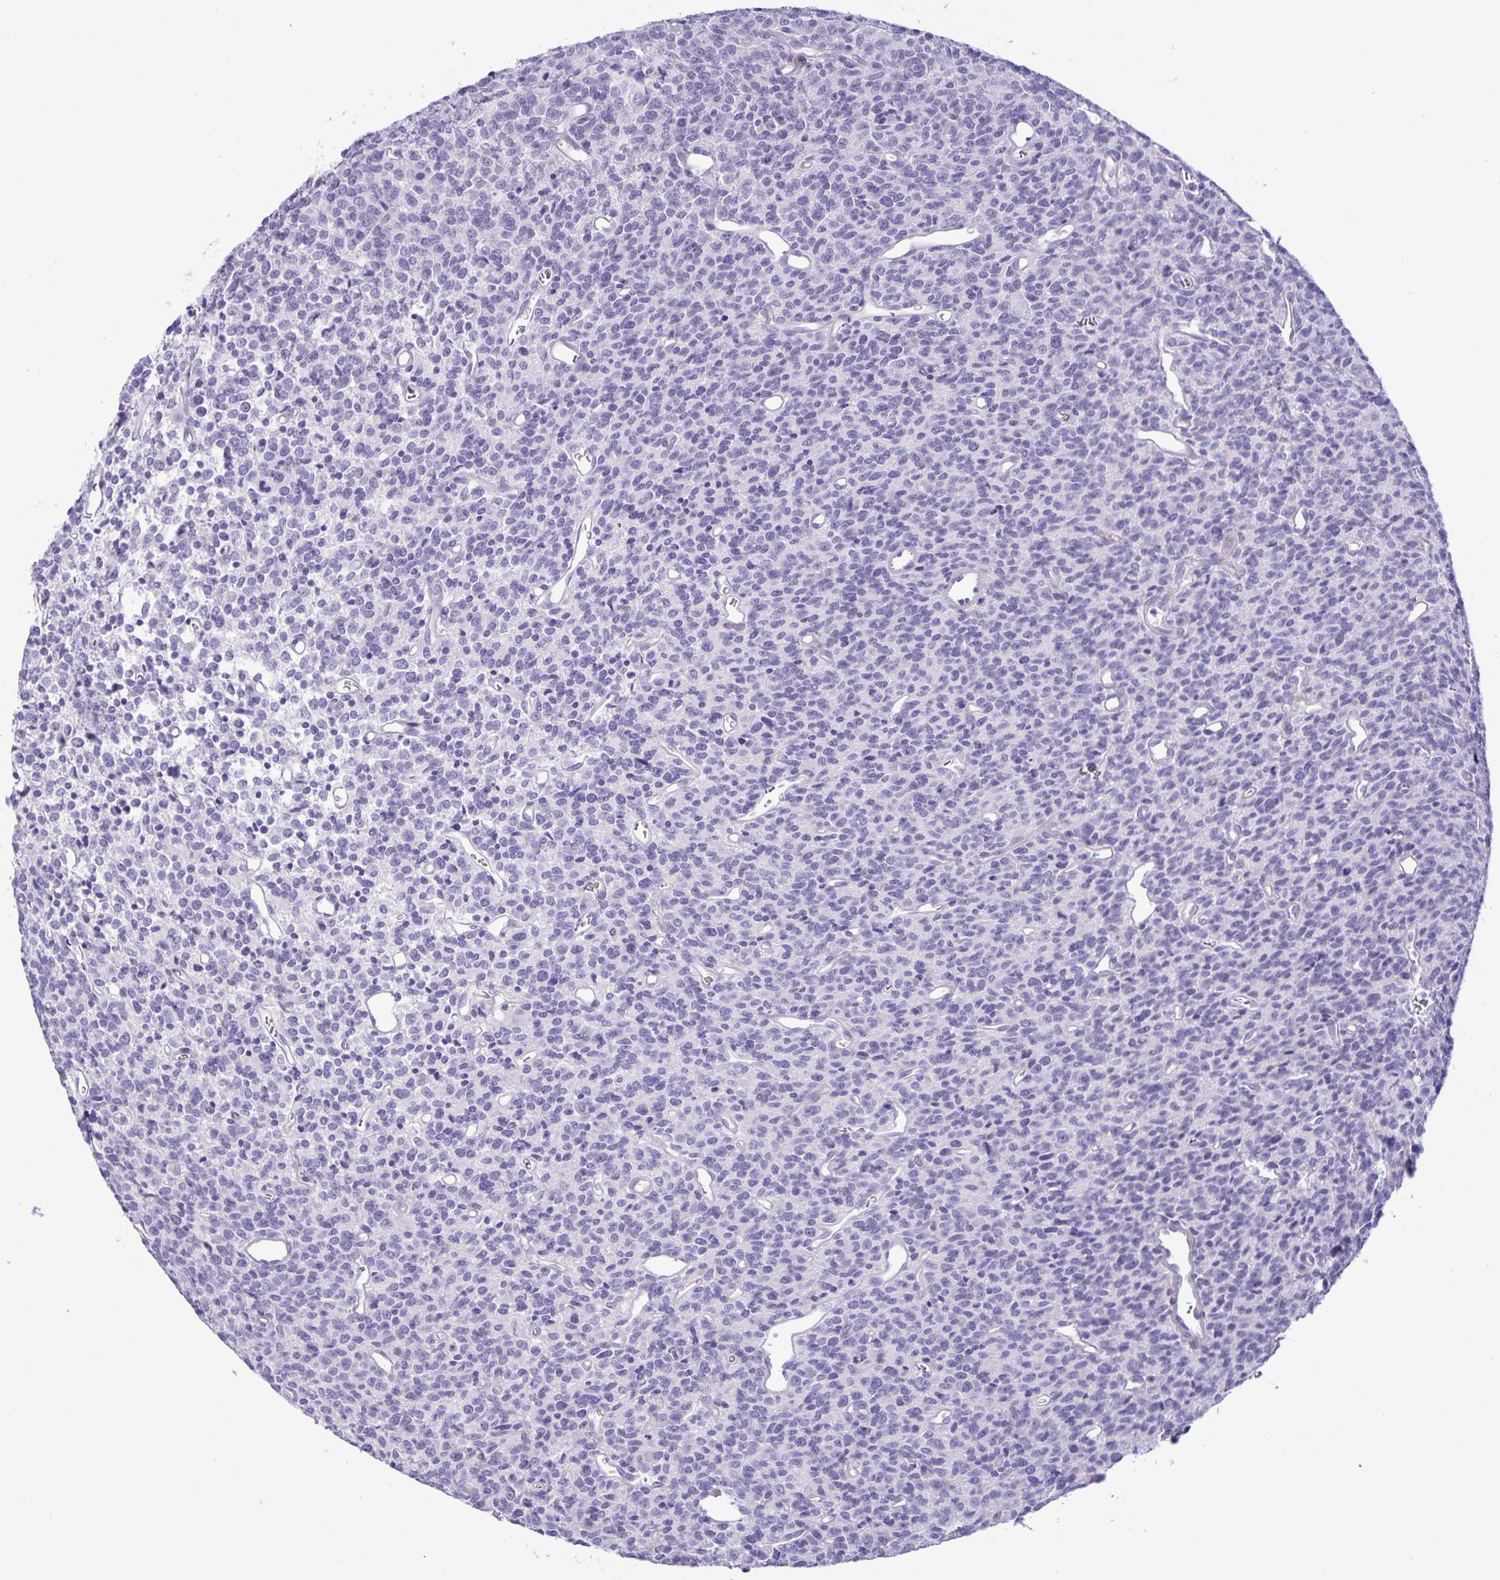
{"staining": {"intensity": "negative", "quantity": "none", "location": "none"}, "tissue": "glioma", "cell_type": "Tumor cells", "image_type": "cancer", "snomed": [{"axis": "morphology", "description": "Glioma, malignant, High grade"}, {"axis": "topography", "description": "Brain"}], "caption": "High power microscopy photomicrograph of an immunohistochemistry (IHC) micrograph of malignant glioma (high-grade), revealing no significant staining in tumor cells.", "gene": "IBTK", "patient": {"sex": "male", "age": 76}}